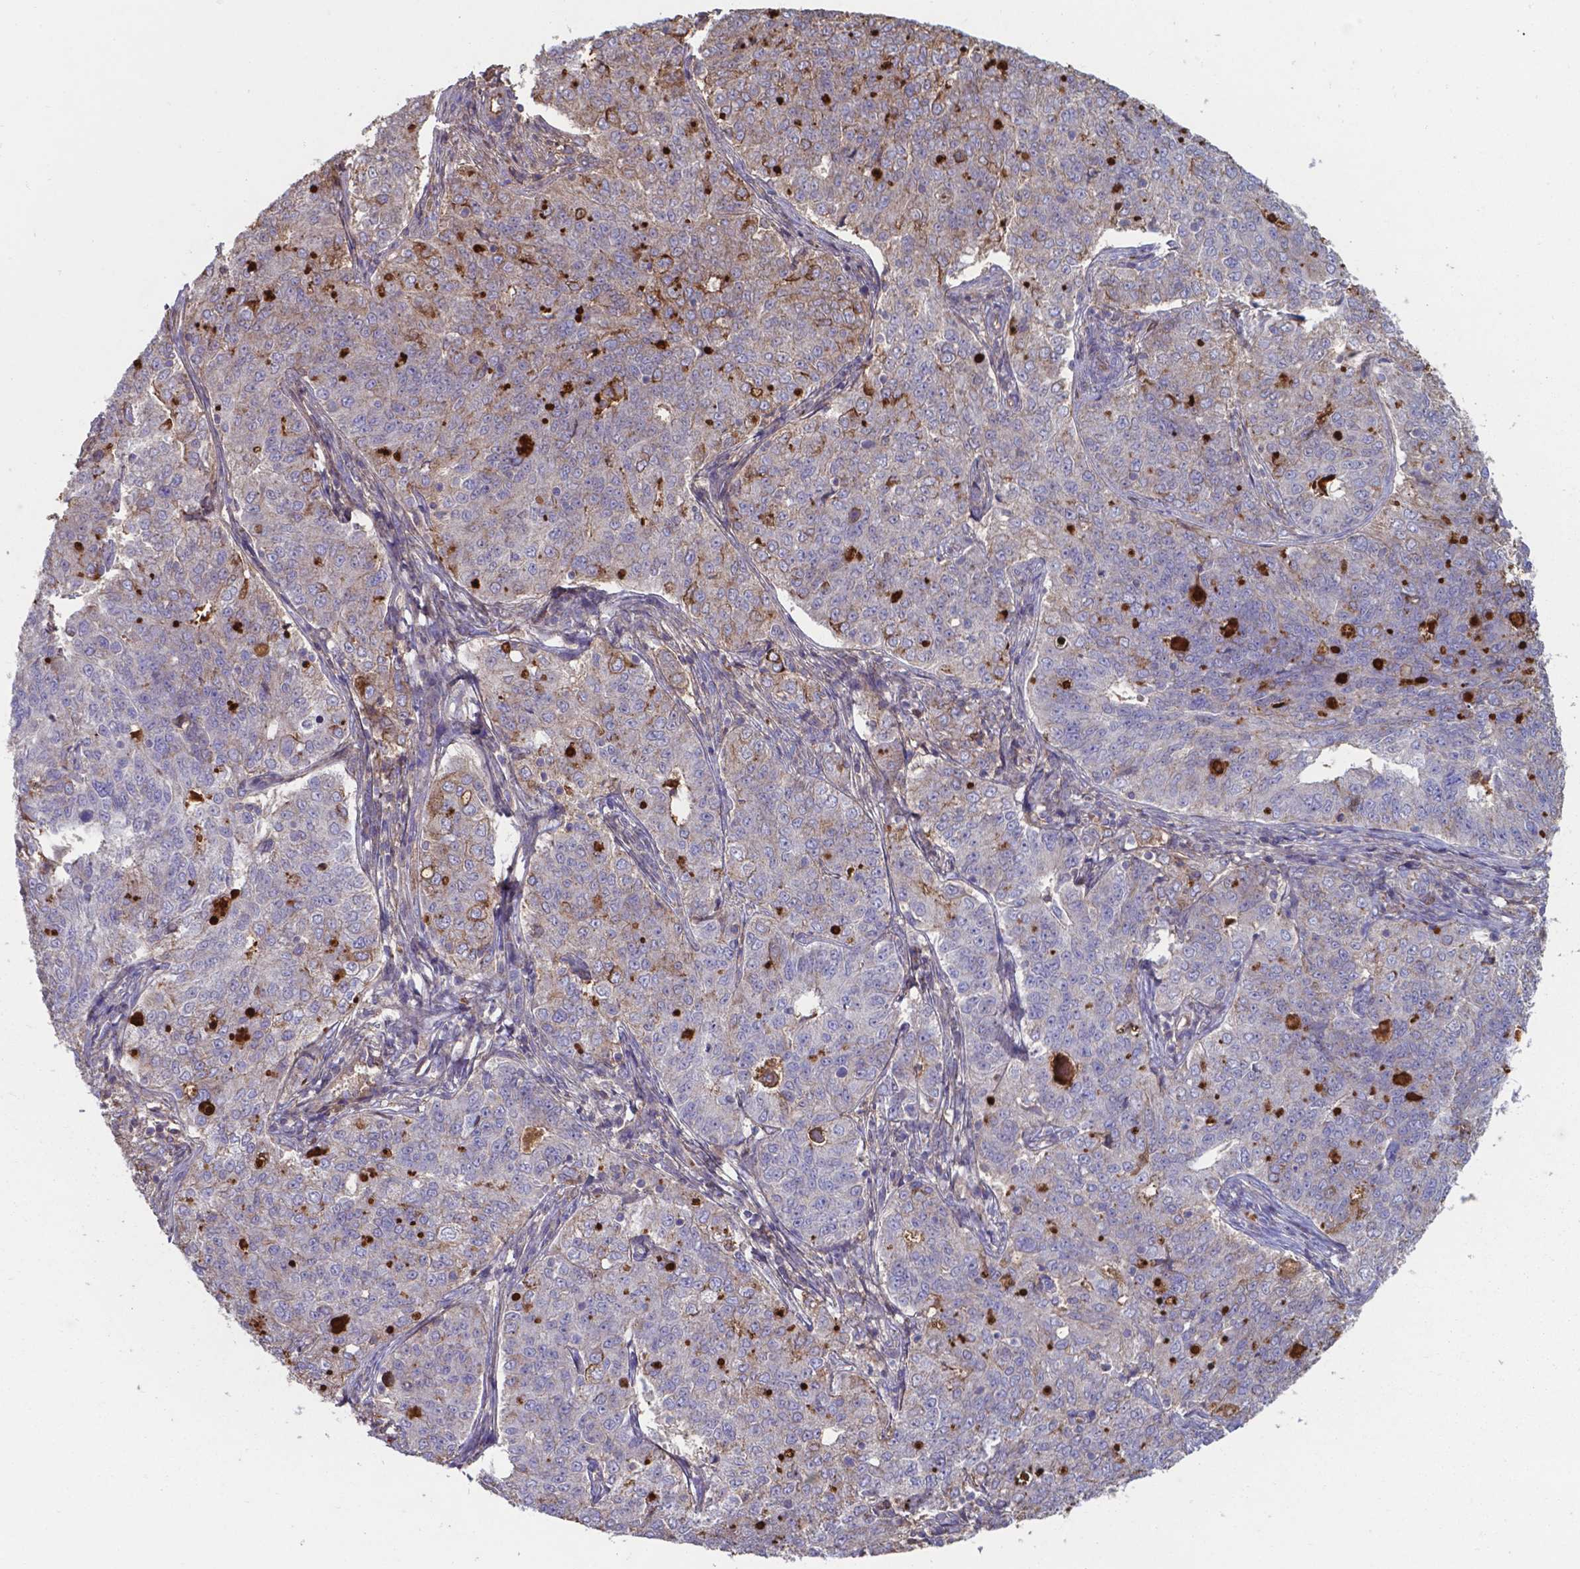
{"staining": {"intensity": "weak", "quantity": "25%-75%", "location": "cytoplasmic/membranous"}, "tissue": "endometrial cancer", "cell_type": "Tumor cells", "image_type": "cancer", "snomed": [{"axis": "morphology", "description": "Adenocarcinoma, NOS"}, {"axis": "topography", "description": "Endometrium"}], "caption": "This is a photomicrograph of immunohistochemistry staining of endometrial adenocarcinoma, which shows weak expression in the cytoplasmic/membranous of tumor cells.", "gene": "SERPINA1", "patient": {"sex": "female", "age": 43}}